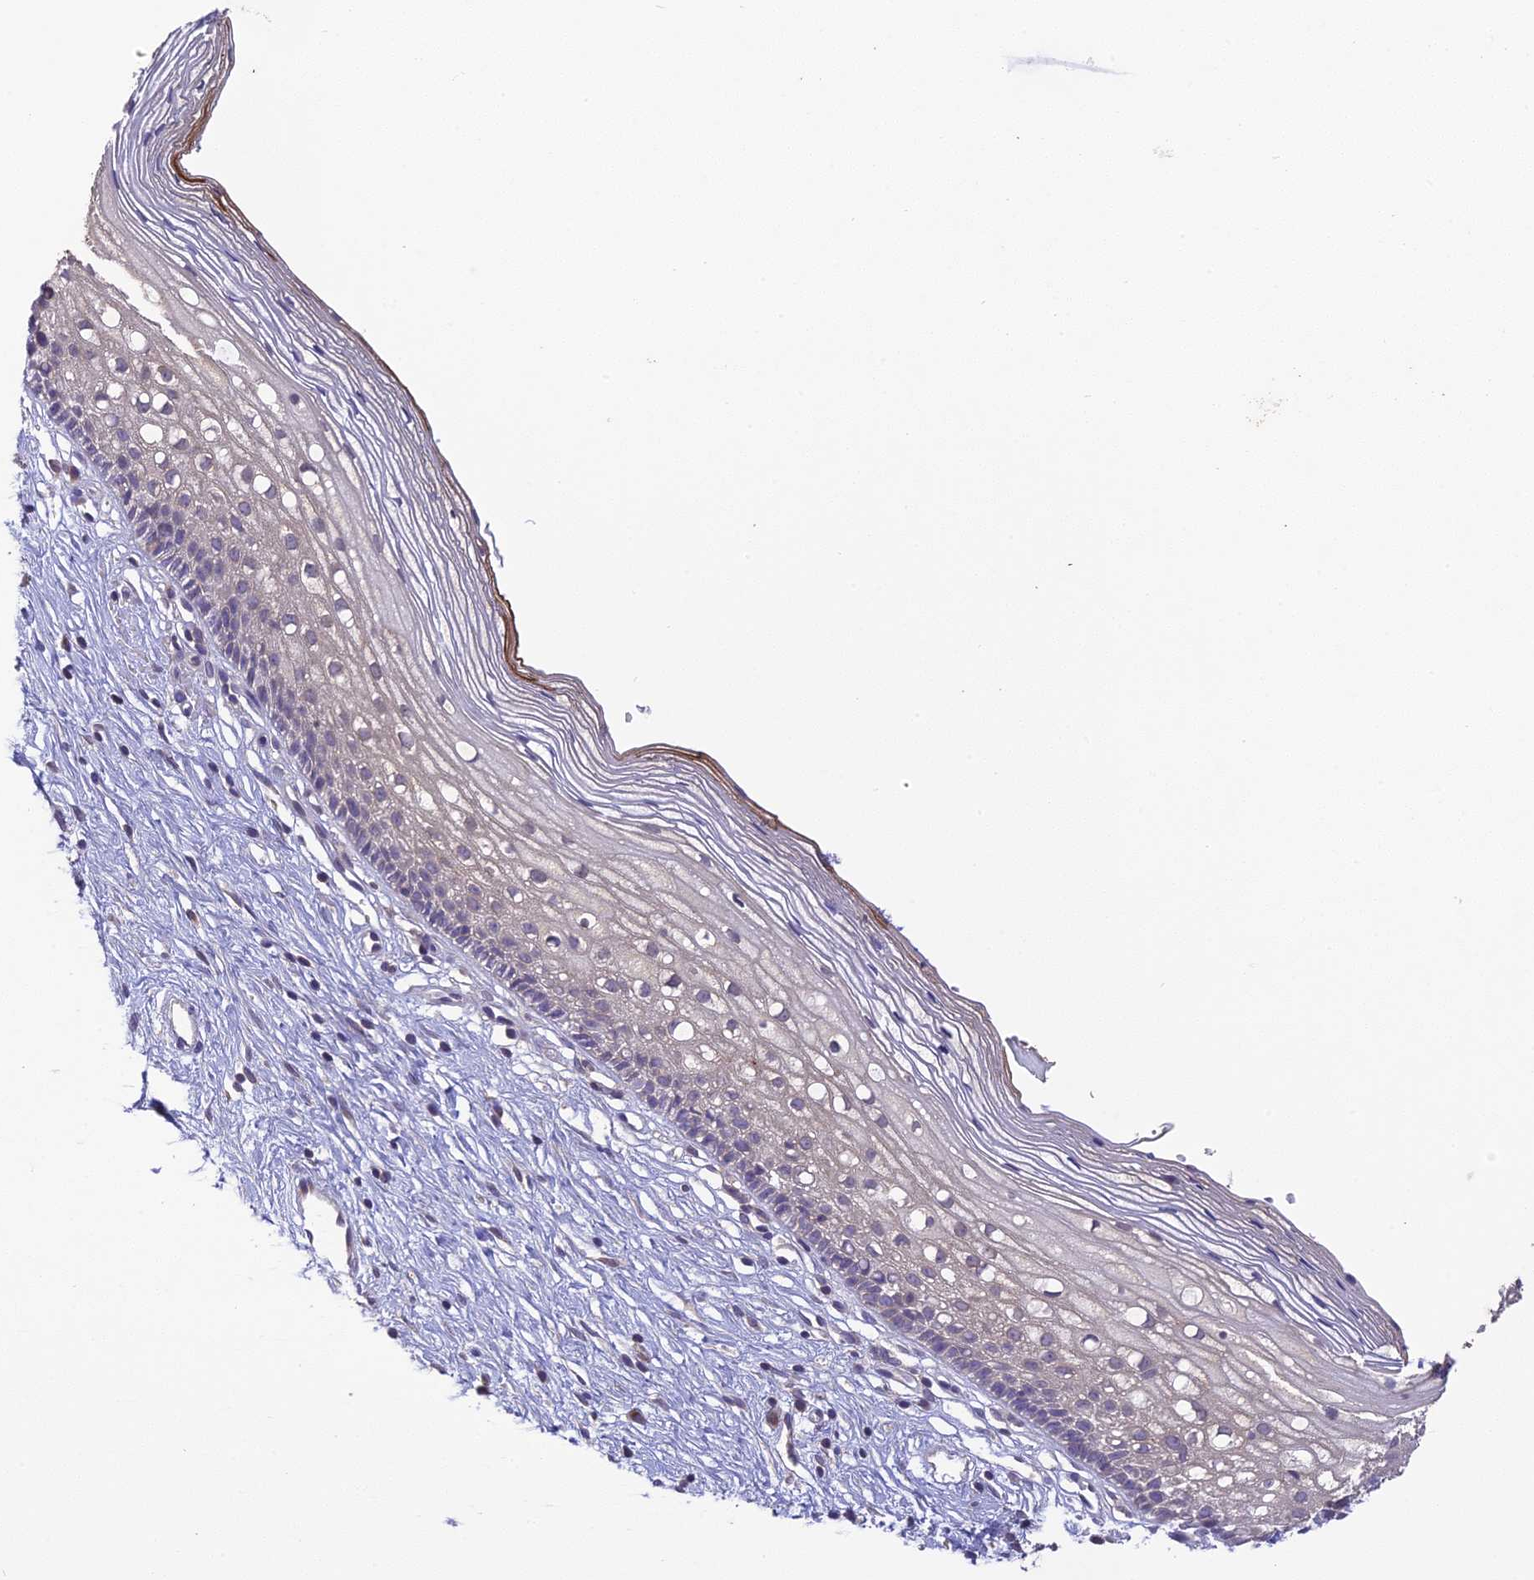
{"staining": {"intensity": "negative", "quantity": "none", "location": "none"}, "tissue": "cervix", "cell_type": "Glandular cells", "image_type": "normal", "snomed": [{"axis": "morphology", "description": "Normal tissue, NOS"}, {"axis": "topography", "description": "Cervix"}], "caption": "This histopathology image is of normal cervix stained with immunohistochemistry to label a protein in brown with the nuclei are counter-stained blue. There is no expression in glandular cells.", "gene": "BMT2", "patient": {"sex": "female", "age": 27}}